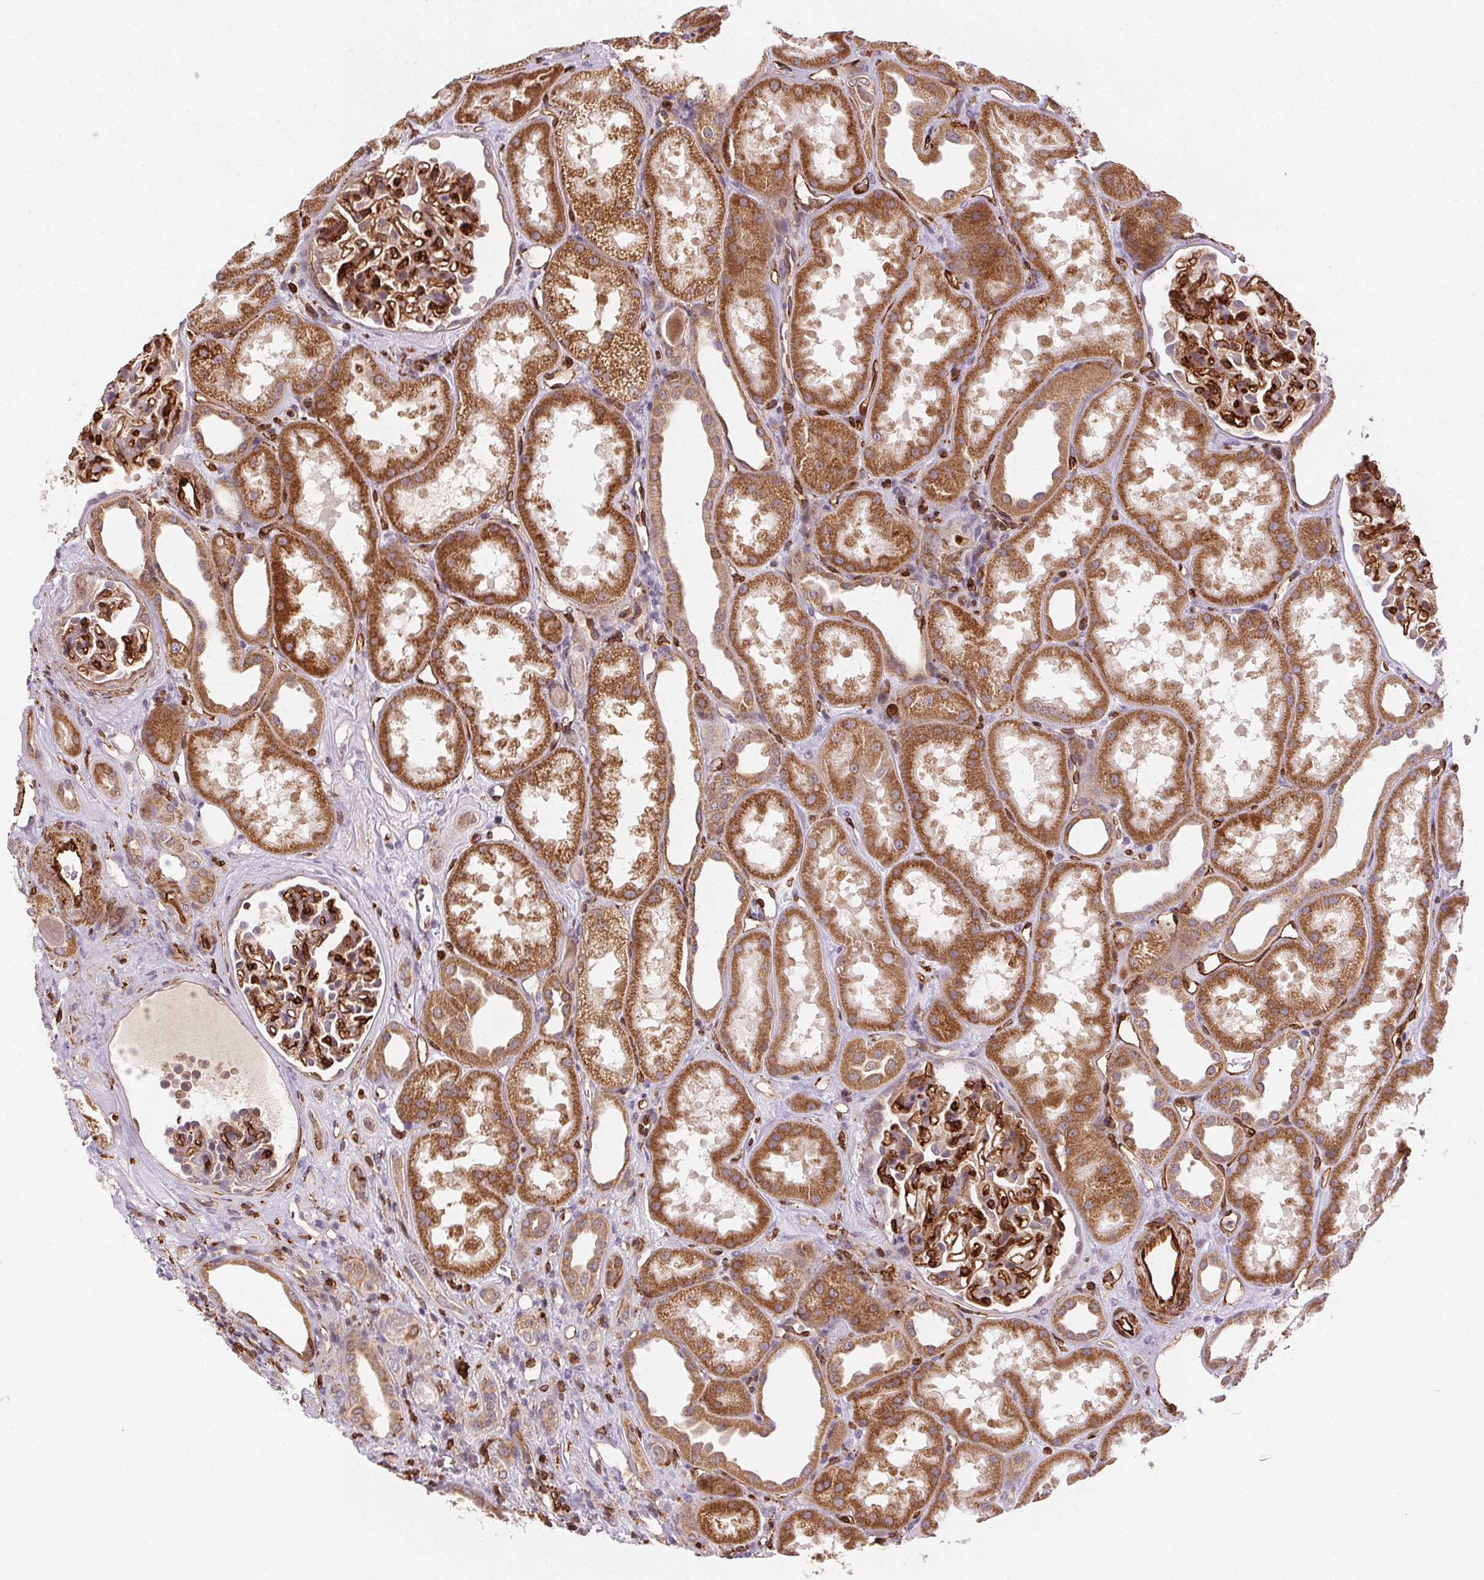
{"staining": {"intensity": "strong", "quantity": "25%-75%", "location": "cytoplasmic/membranous"}, "tissue": "kidney", "cell_type": "Cells in glomeruli", "image_type": "normal", "snomed": [{"axis": "morphology", "description": "Normal tissue, NOS"}, {"axis": "topography", "description": "Kidney"}], "caption": "Immunohistochemistry (IHC) histopathology image of unremarkable kidney: human kidney stained using immunohistochemistry (IHC) displays high levels of strong protein expression localized specifically in the cytoplasmic/membranous of cells in glomeruli, appearing as a cytoplasmic/membranous brown color.", "gene": "RNASET2", "patient": {"sex": "male", "age": 61}}